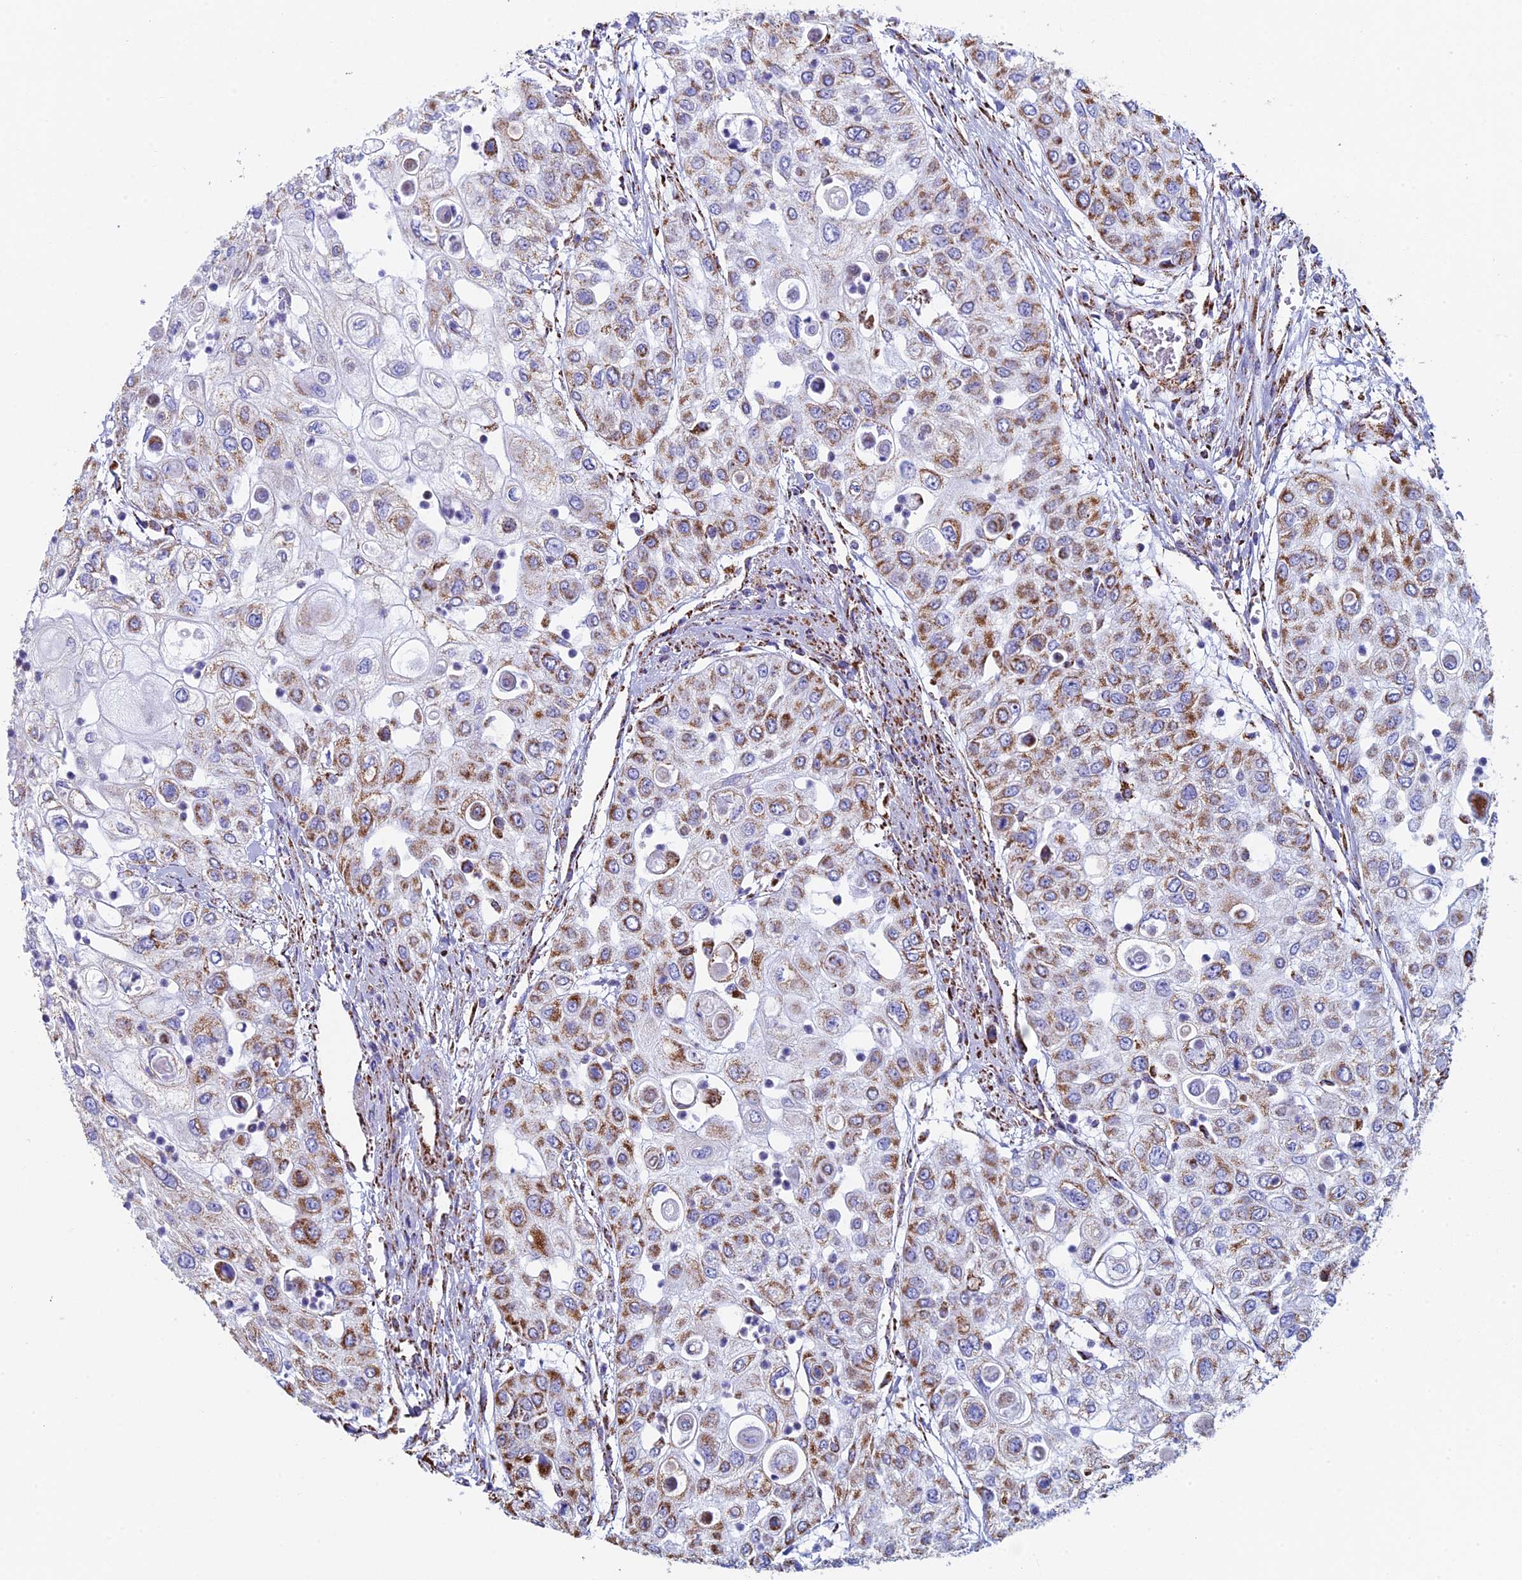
{"staining": {"intensity": "moderate", "quantity": ">75%", "location": "cytoplasmic/membranous"}, "tissue": "urothelial cancer", "cell_type": "Tumor cells", "image_type": "cancer", "snomed": [{"axis": "morphology", "description": "Urothelial carcinoma, High grade"}, {"axis": "topography", "description": "Urinary bladder"}], "caption": "High-grade urothelial carcinoma stained with immunohistochemistry (IHC) demonstrates moderate cytoplasmic/membranous positivity in about >75% of tumor cells.", "gene": "UQCRFS1", "patient": {"sex": "female", "age": 79}}